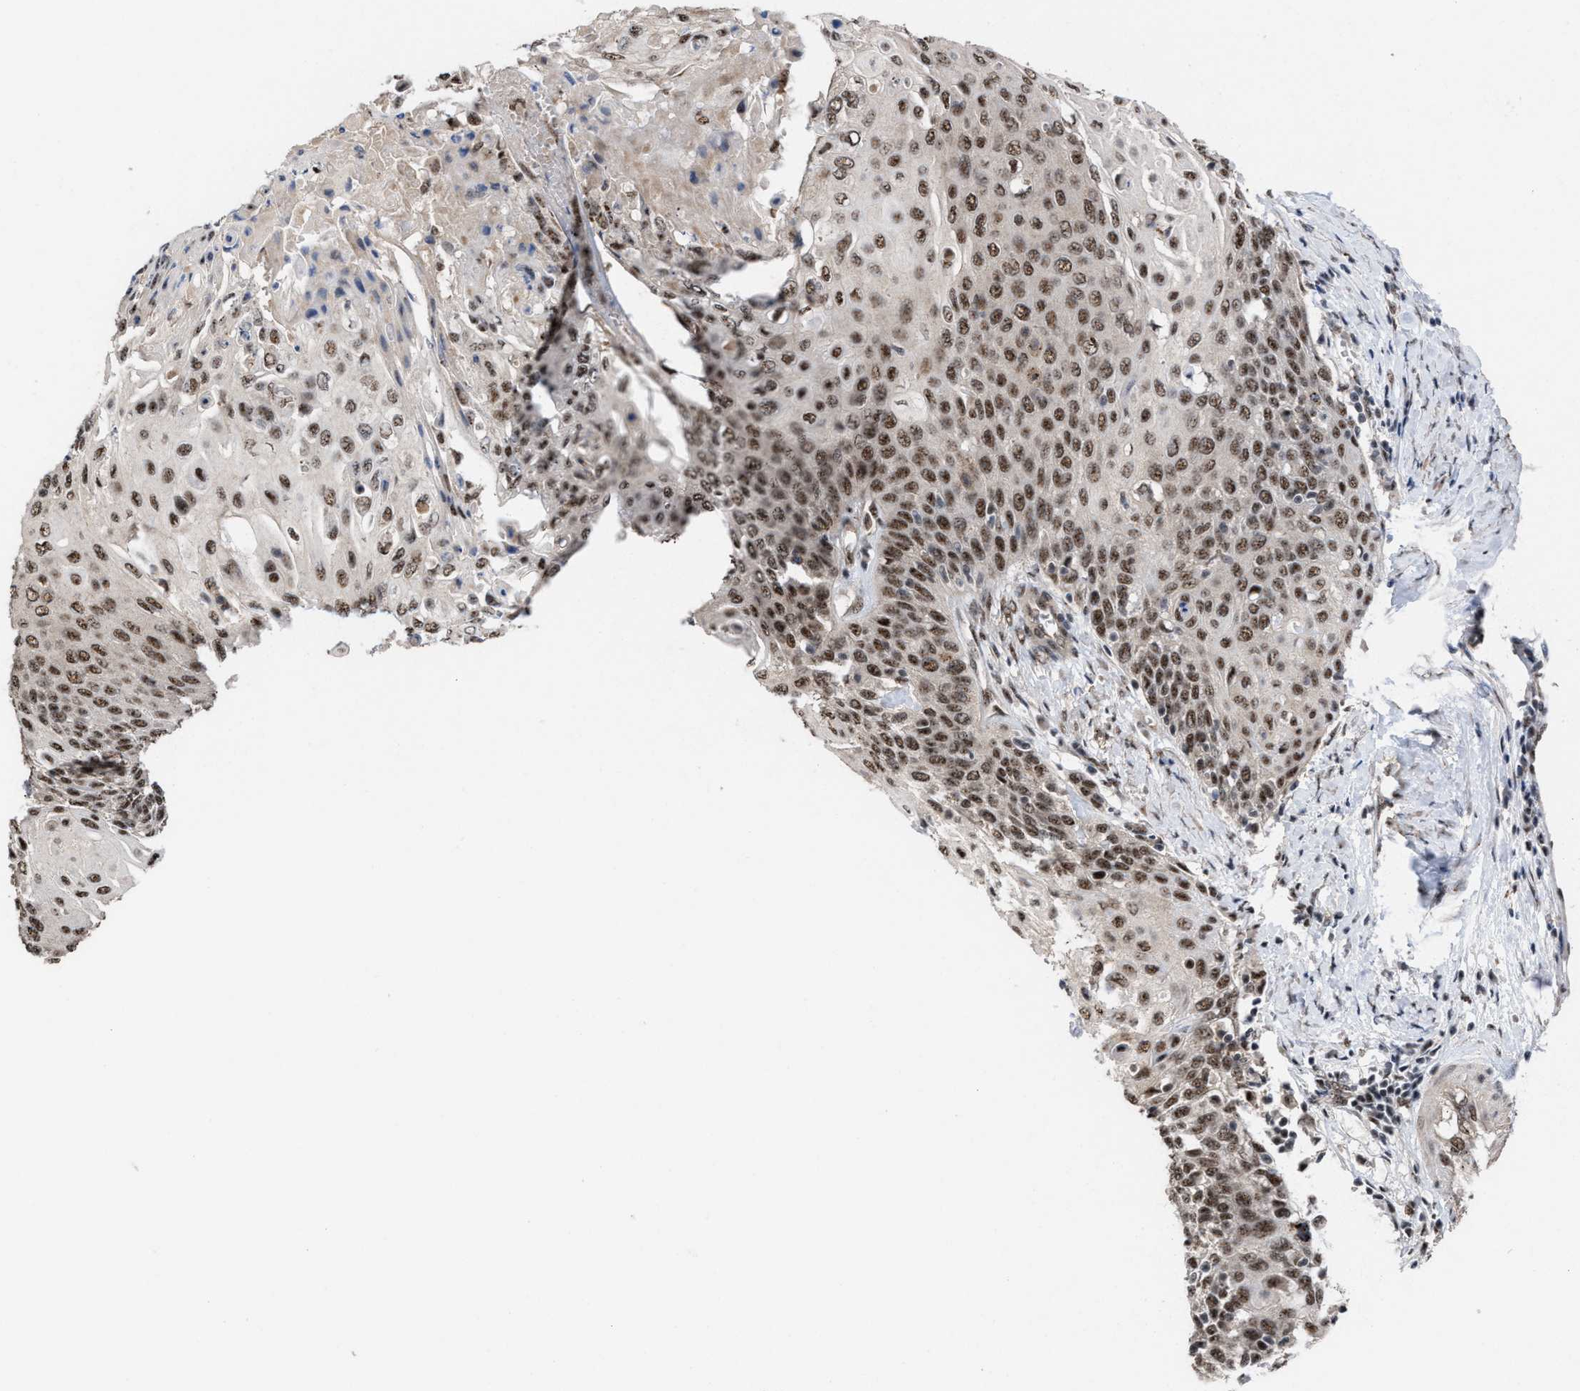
{"staining": {"intensity": "strong", "quantity": ">75%", "location": "nuclear"}, "tissue": "cervical cancer", "cell_type": "Tumor cells", "image_type": "cancer", "snomed": [{"axis": "morphology", "description": "Squamous cell carcinoma, NOS"}, {"axis": "topography", "description": "Cervix"}], "caption": "Protein staining exhibits strong nuclear positivity in approximately >75% of tumor cells in squamous cell carcinoma (cervical).", "gene": "EIF4A3", "patient": {"sex": "female", "age": 39}}